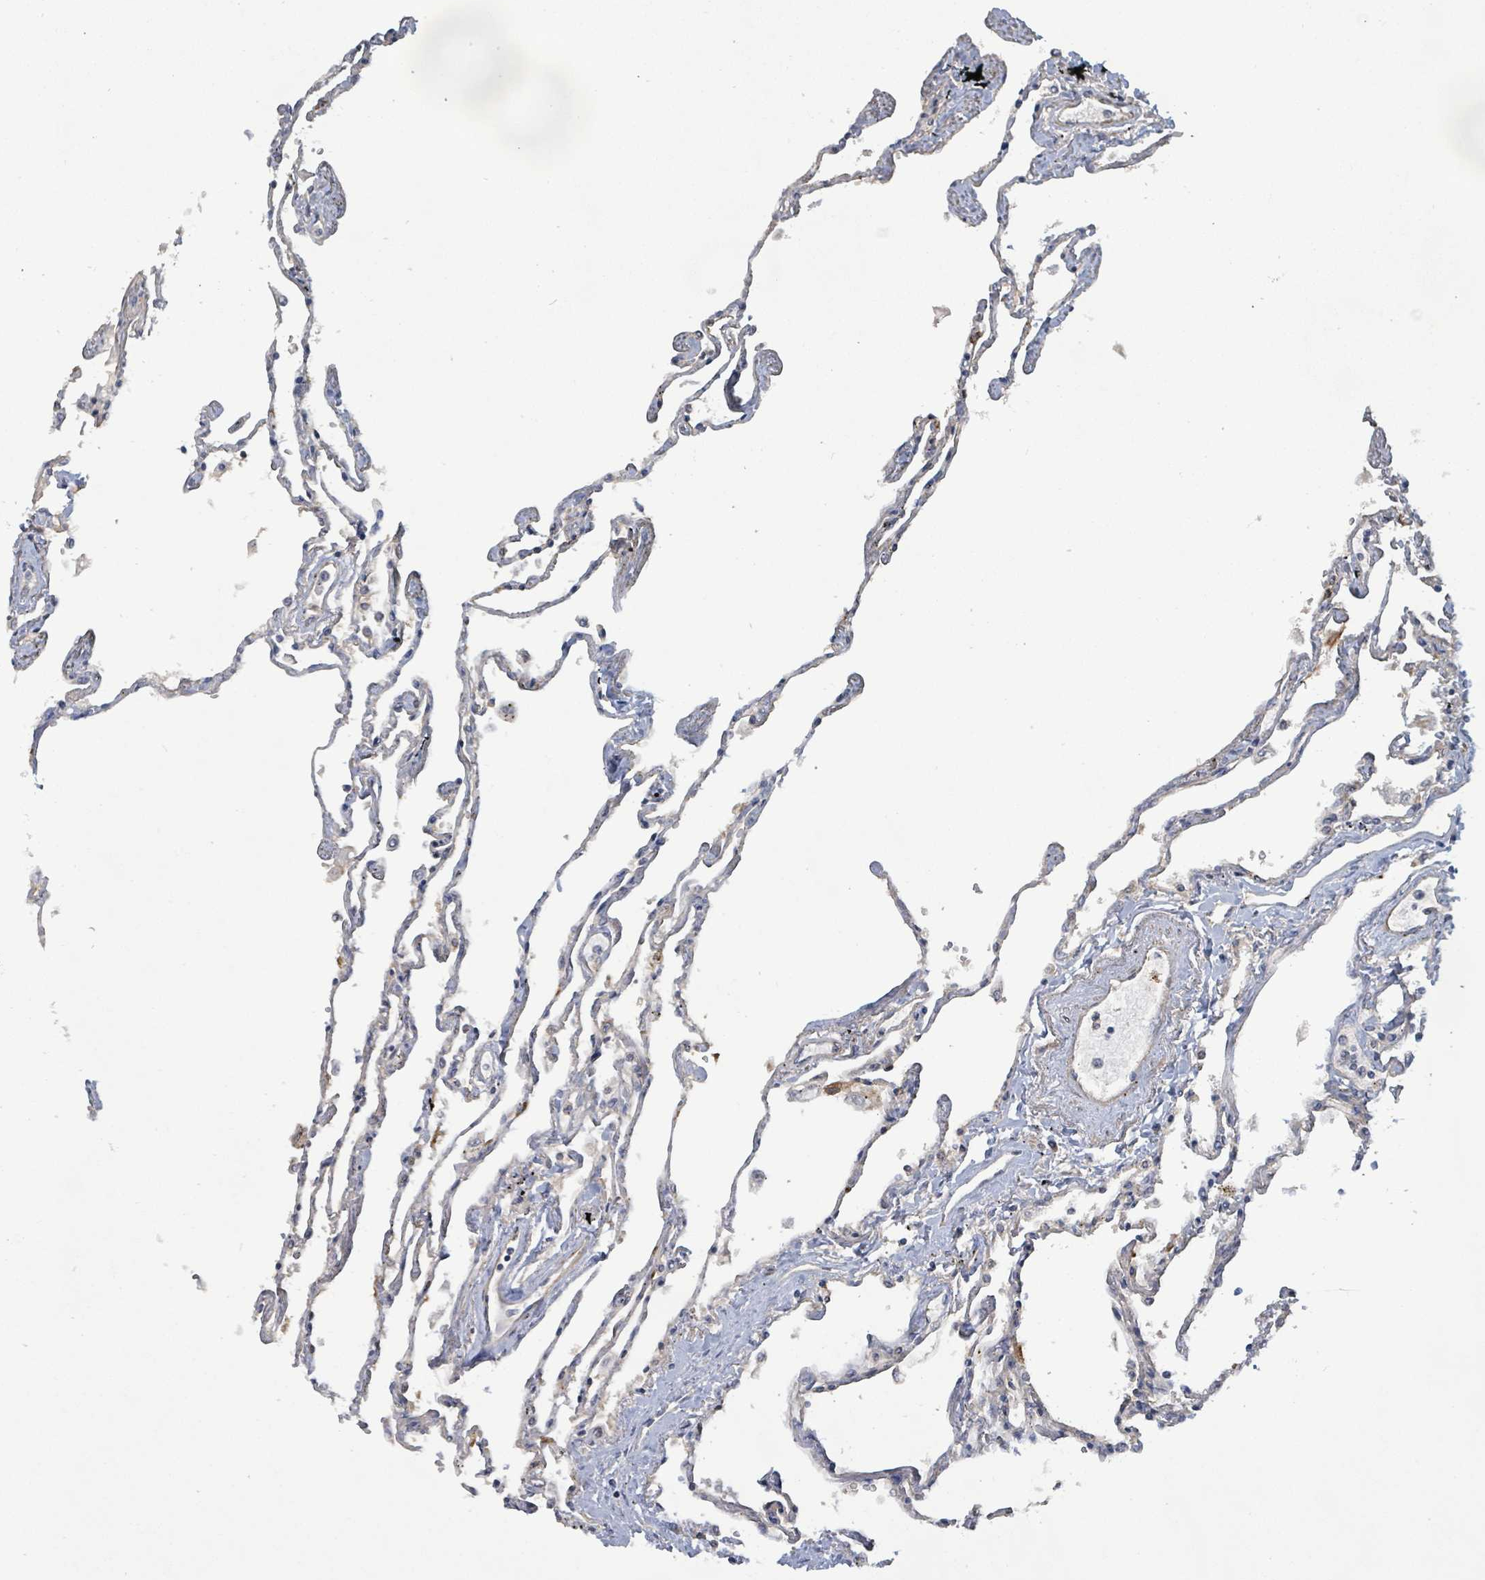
{"staining": {"intensity": "moderate", "quantity": "25%-75%", "location": "cytoplasmic/membranous"}, "tissue": "lung", "cell_type": "Alveolar cells", "image_type": "normal", "snomed": [{"axis": "morphology", "description": "Normal tissue, NOS"}, {"axis": "topography", "description": "Lung"}], "caption": "Moderate cytoplasmic/membranous protein positivity is seen in about 25%-75% of alveolar cells in lung. (DAB IHC, brown staining for protein, blue staining for nuclei).", "gene": "KBTBD11", "patient": {"sex": "female", "age": 67}}